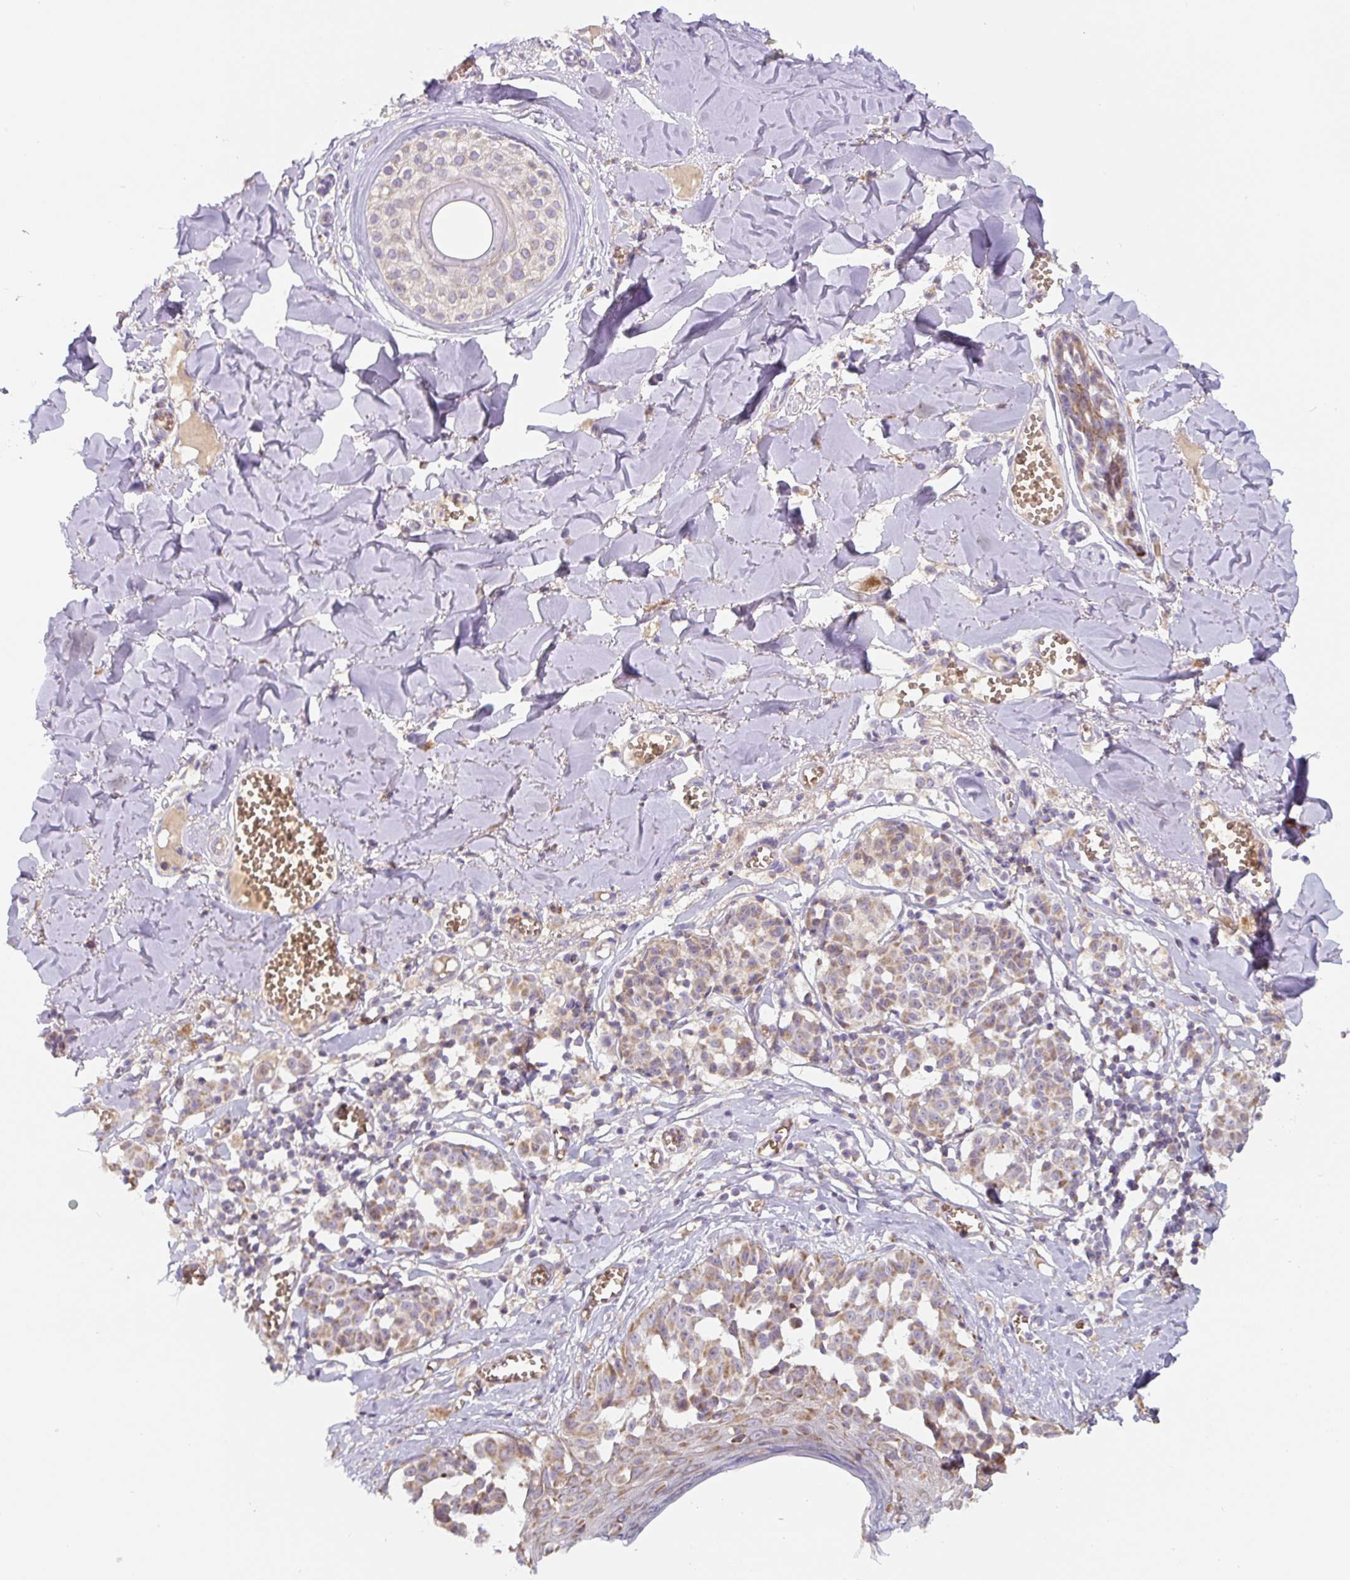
{"staining": {"intensity": "moderate", "quantity": ">75%", "location": "cytoplasmic/membranous"}, "tissue": "melanoma", "cell_type": "Tumor cells", "image_type": "cancer", "snomed": [{"axis": "morphology", "description": "Malignant melanoma, NOS"}, {"axis": "topography", "description": "Skin"}], "caption": "Human malignant melanoma stained for a protein (brown) exhibits moderate cytoplasmic/membranous positive staining in about >75% of tumor cells.", "gene": "MT-CO2", "patient": {"sex": "female", "age": 43}}